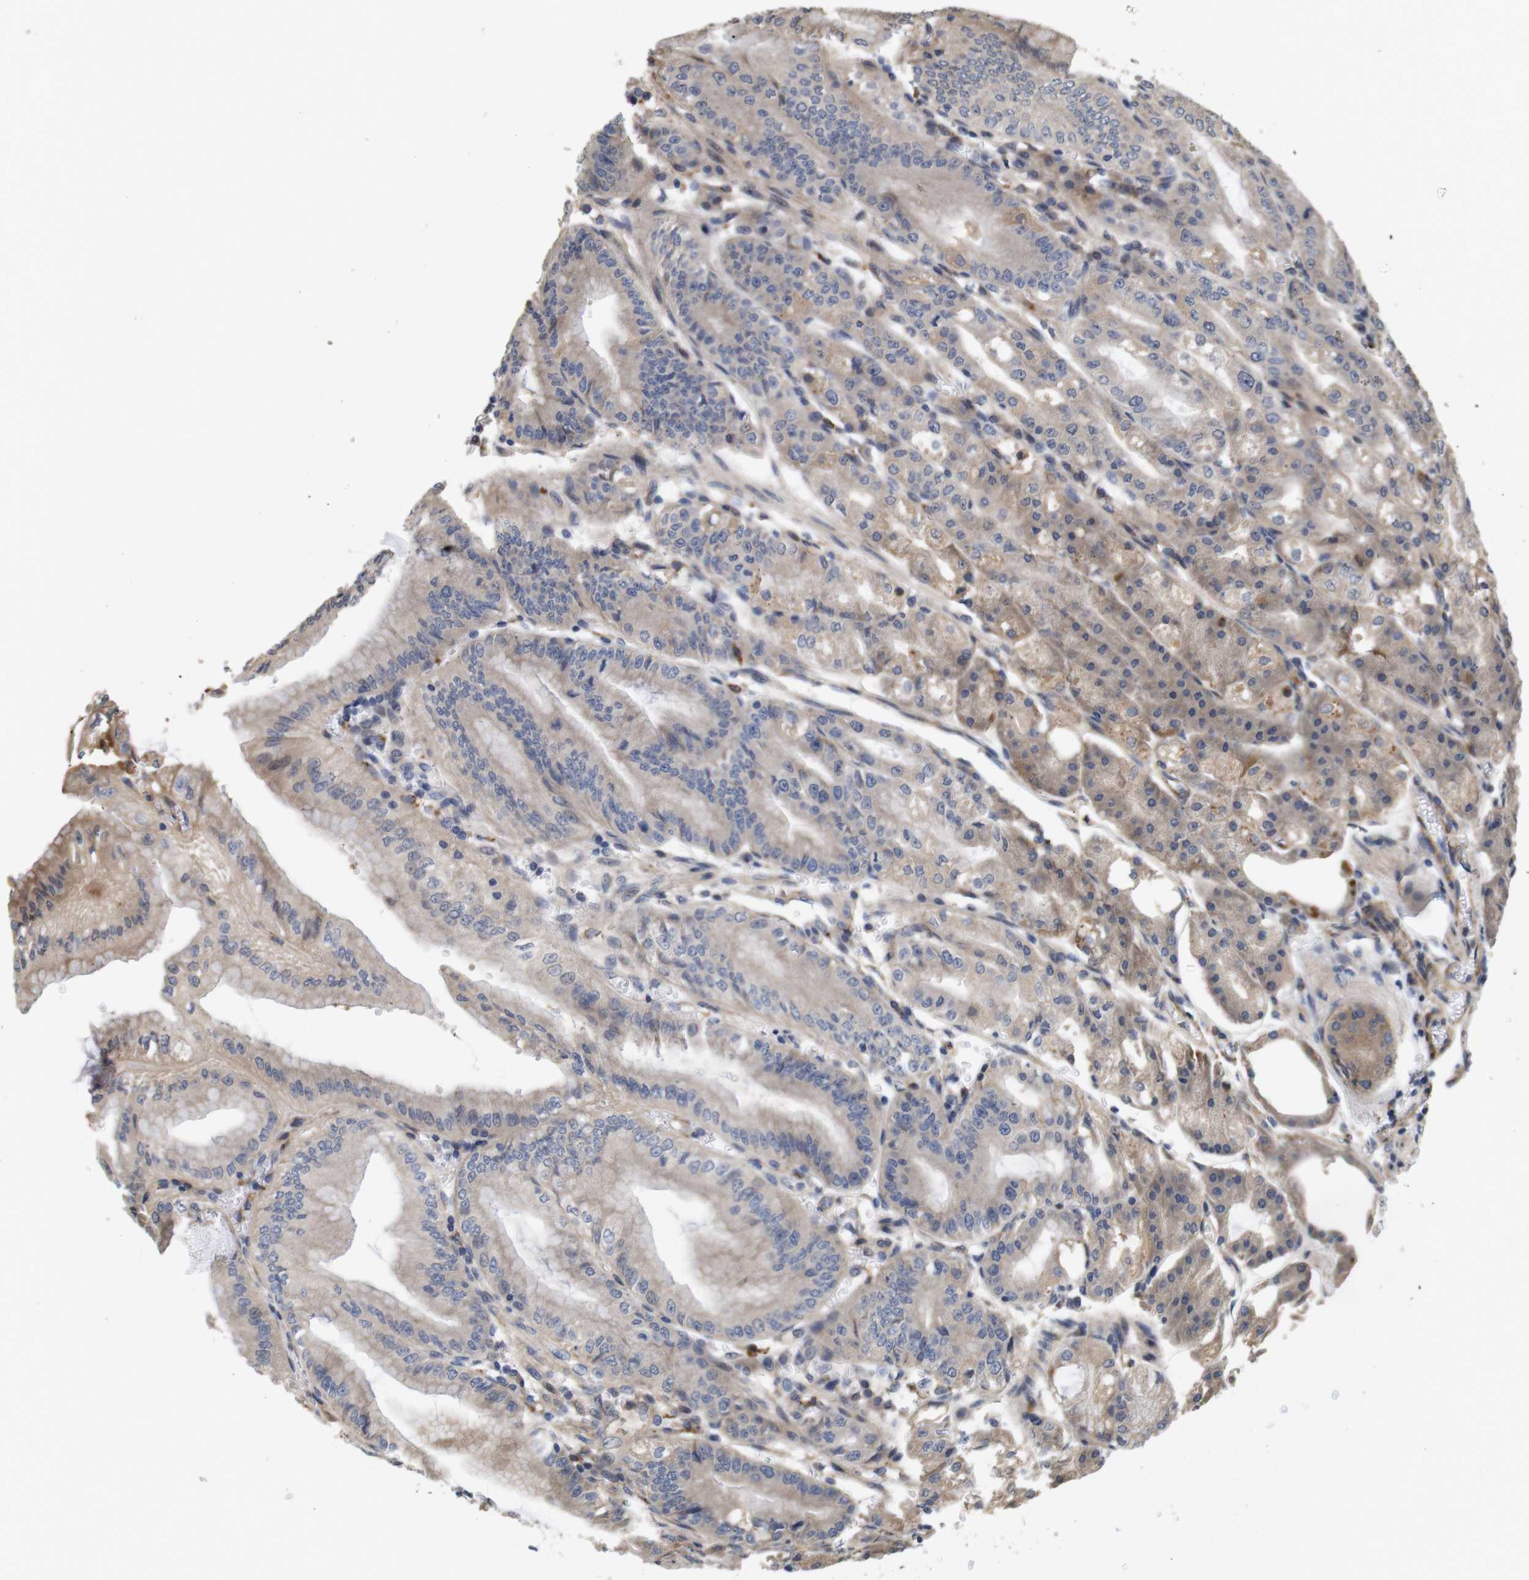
{"staining": {"intensity": "weak", "quantity": "25%-75%", "location": "cytoplasmic/membranous"}, "tissue": "stomach", "cell_type": "Glandular cells", "image_type": "normal", "snomed": [{"axis": "morphology", "description": "Normal tissue, NOS"}, {"axis": "topography", "description": "Stomach, lower"}], "caption": "DAB (3,3'-diaminobenzidine) immunohistochemical staining of benign stomach exhibits weak cytoplasmic/membranous protein staining in approximately 25%-75% of glandular cells. The staining was performed using DAB to visualize the protein expression in brown, while the nuclei were stained in blue with hematoxylin (Magnification: 20x).", "gene": "SPRY3", "patient": {"sex": "male", "age": 71}}